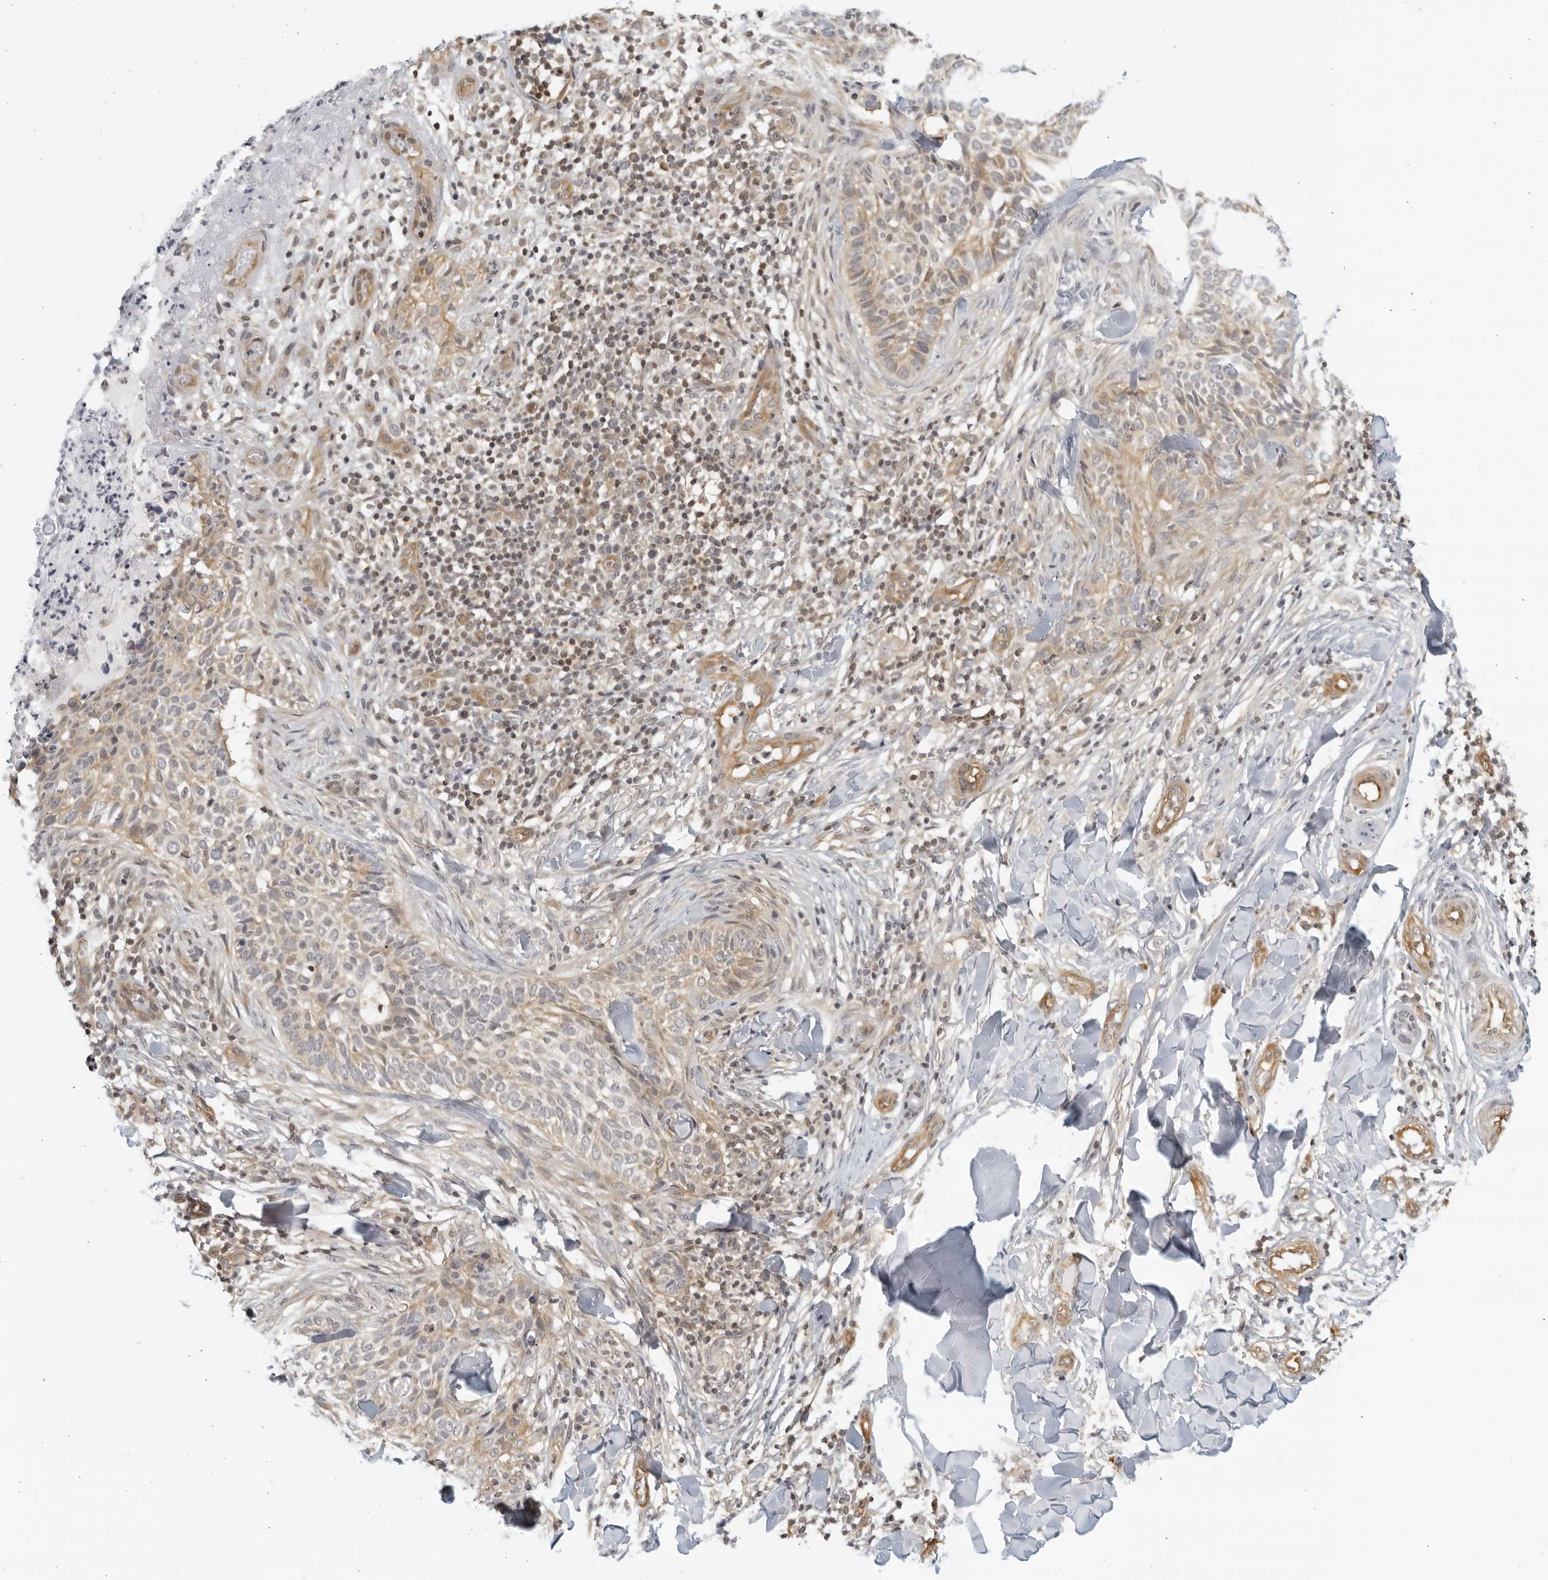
{"staining": {"intensity": "weak", "quantity": "25%-75%", "location": "cytoplasmic/membranous"}, "tissue": "skin cancer", "cell_type": "Tumor cells", "image_type": "cancer", "snomed": [{"axis": "morphology", "description": "Normal tissue, NOS"}, {"axis": "morphology", "description": "Basal cell carcinoma"}, {"axis": "topography", "description": "Skin"}], "caption": "Immunohistochemistry image of human skin cancer stained for a protein (brown), which shows low levels of weak cytoplasmic/membranous staining in approximately 25%-75% of tumor cells.", "gene": "SERTAD4", "patient": {"sex": "male", "age": 67}}